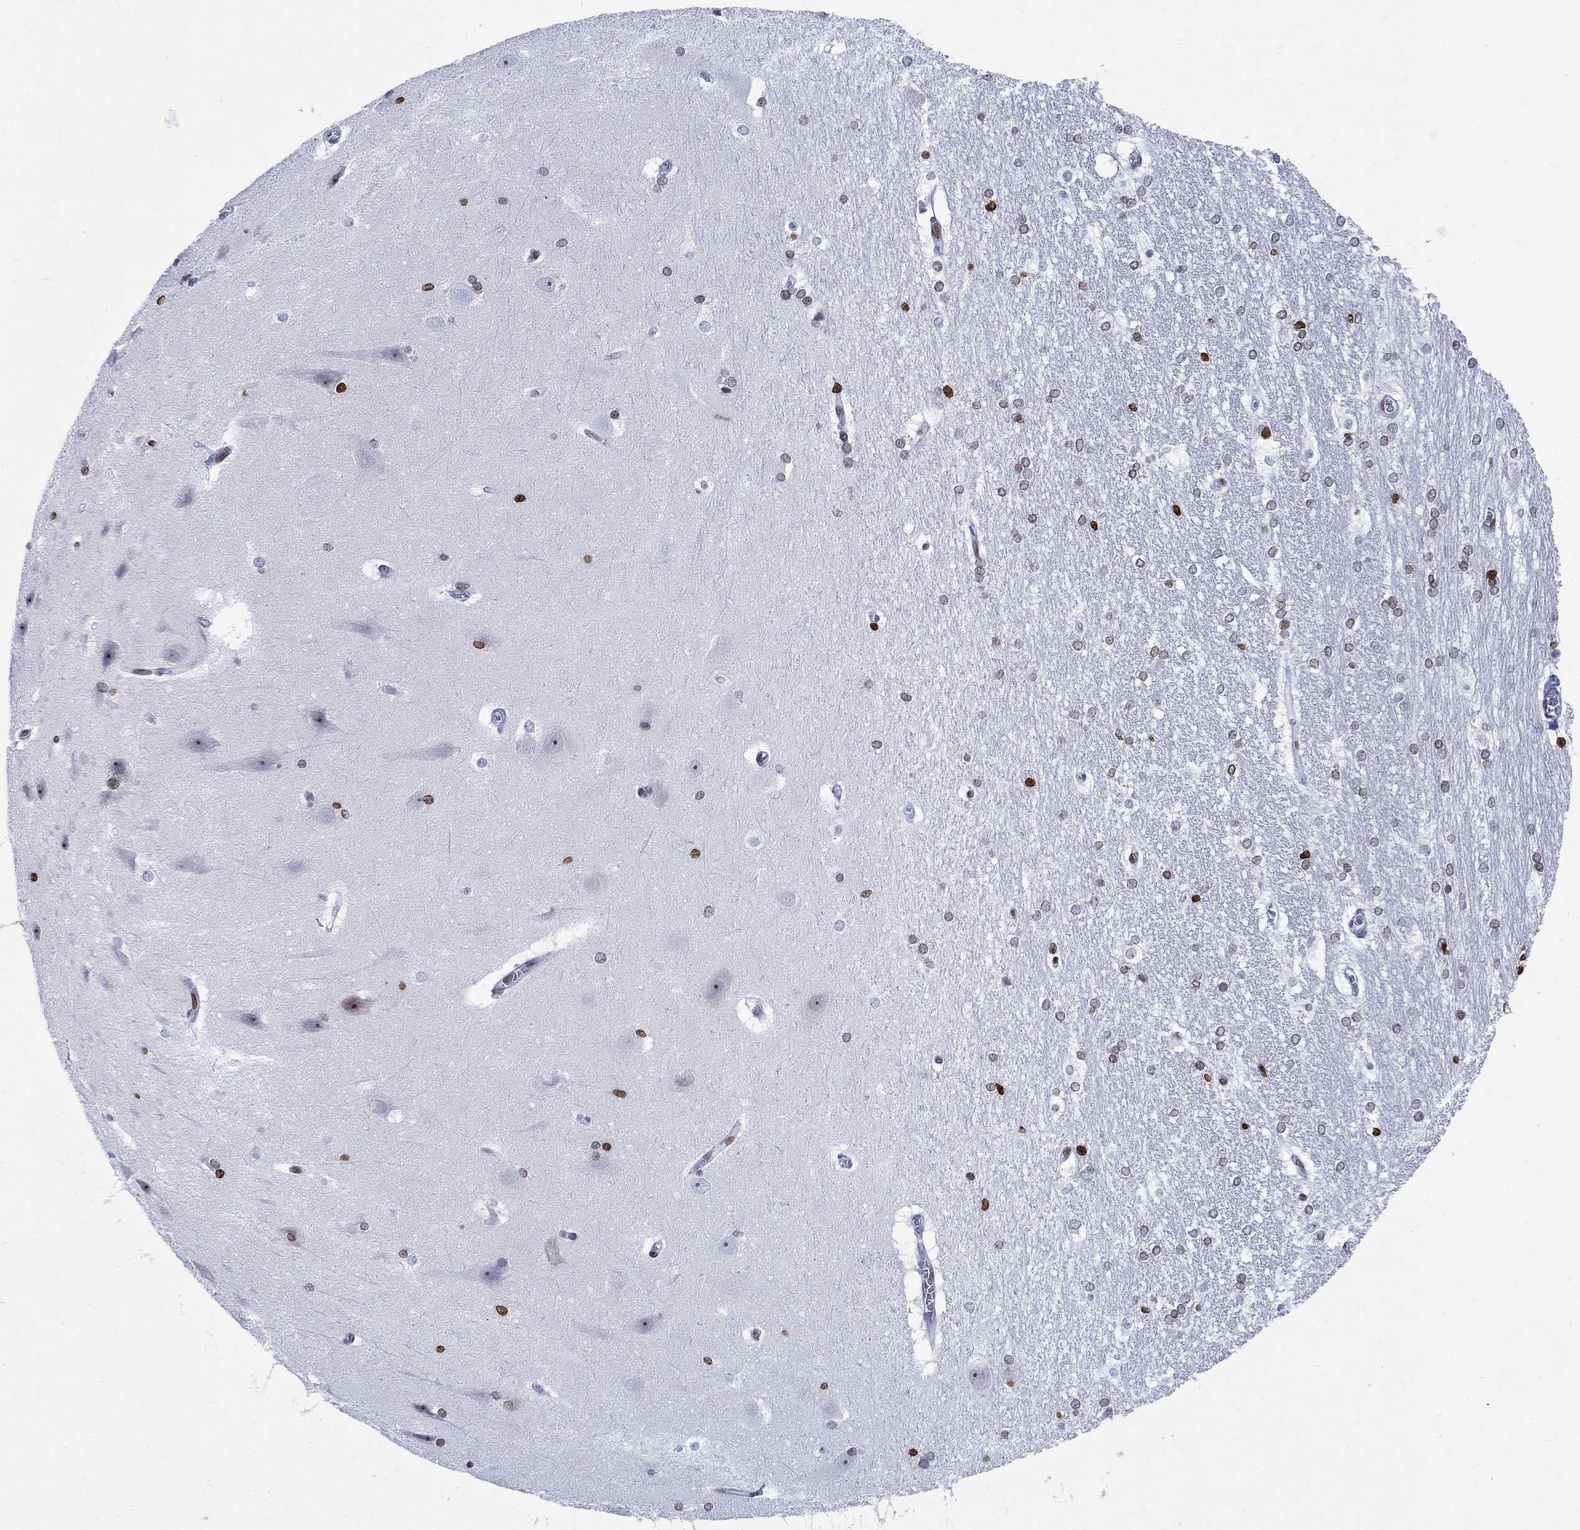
{"staining": {"intensity": "strong", "quantity": "25%-75%", "location": "nuclear"}, "tissue": "hippocampus", "cell_type": "Glial cells", "image_type": "normal", "snomed": [{"axis": "morphology", "description": "Normal tissue, NOS"}, {"axis": "topography", "description": "Cerebral cortex"}, {"axis": "topography", "description": "Hippocampus"}], "caption": "Protein staining by immunohistochemistry exhibits strong nuclear expression in approximately 25%-75% of glial cells in normal hippocampus.", "gene": "HMGA1", "patient": {"sex": "female", "age": 19}}